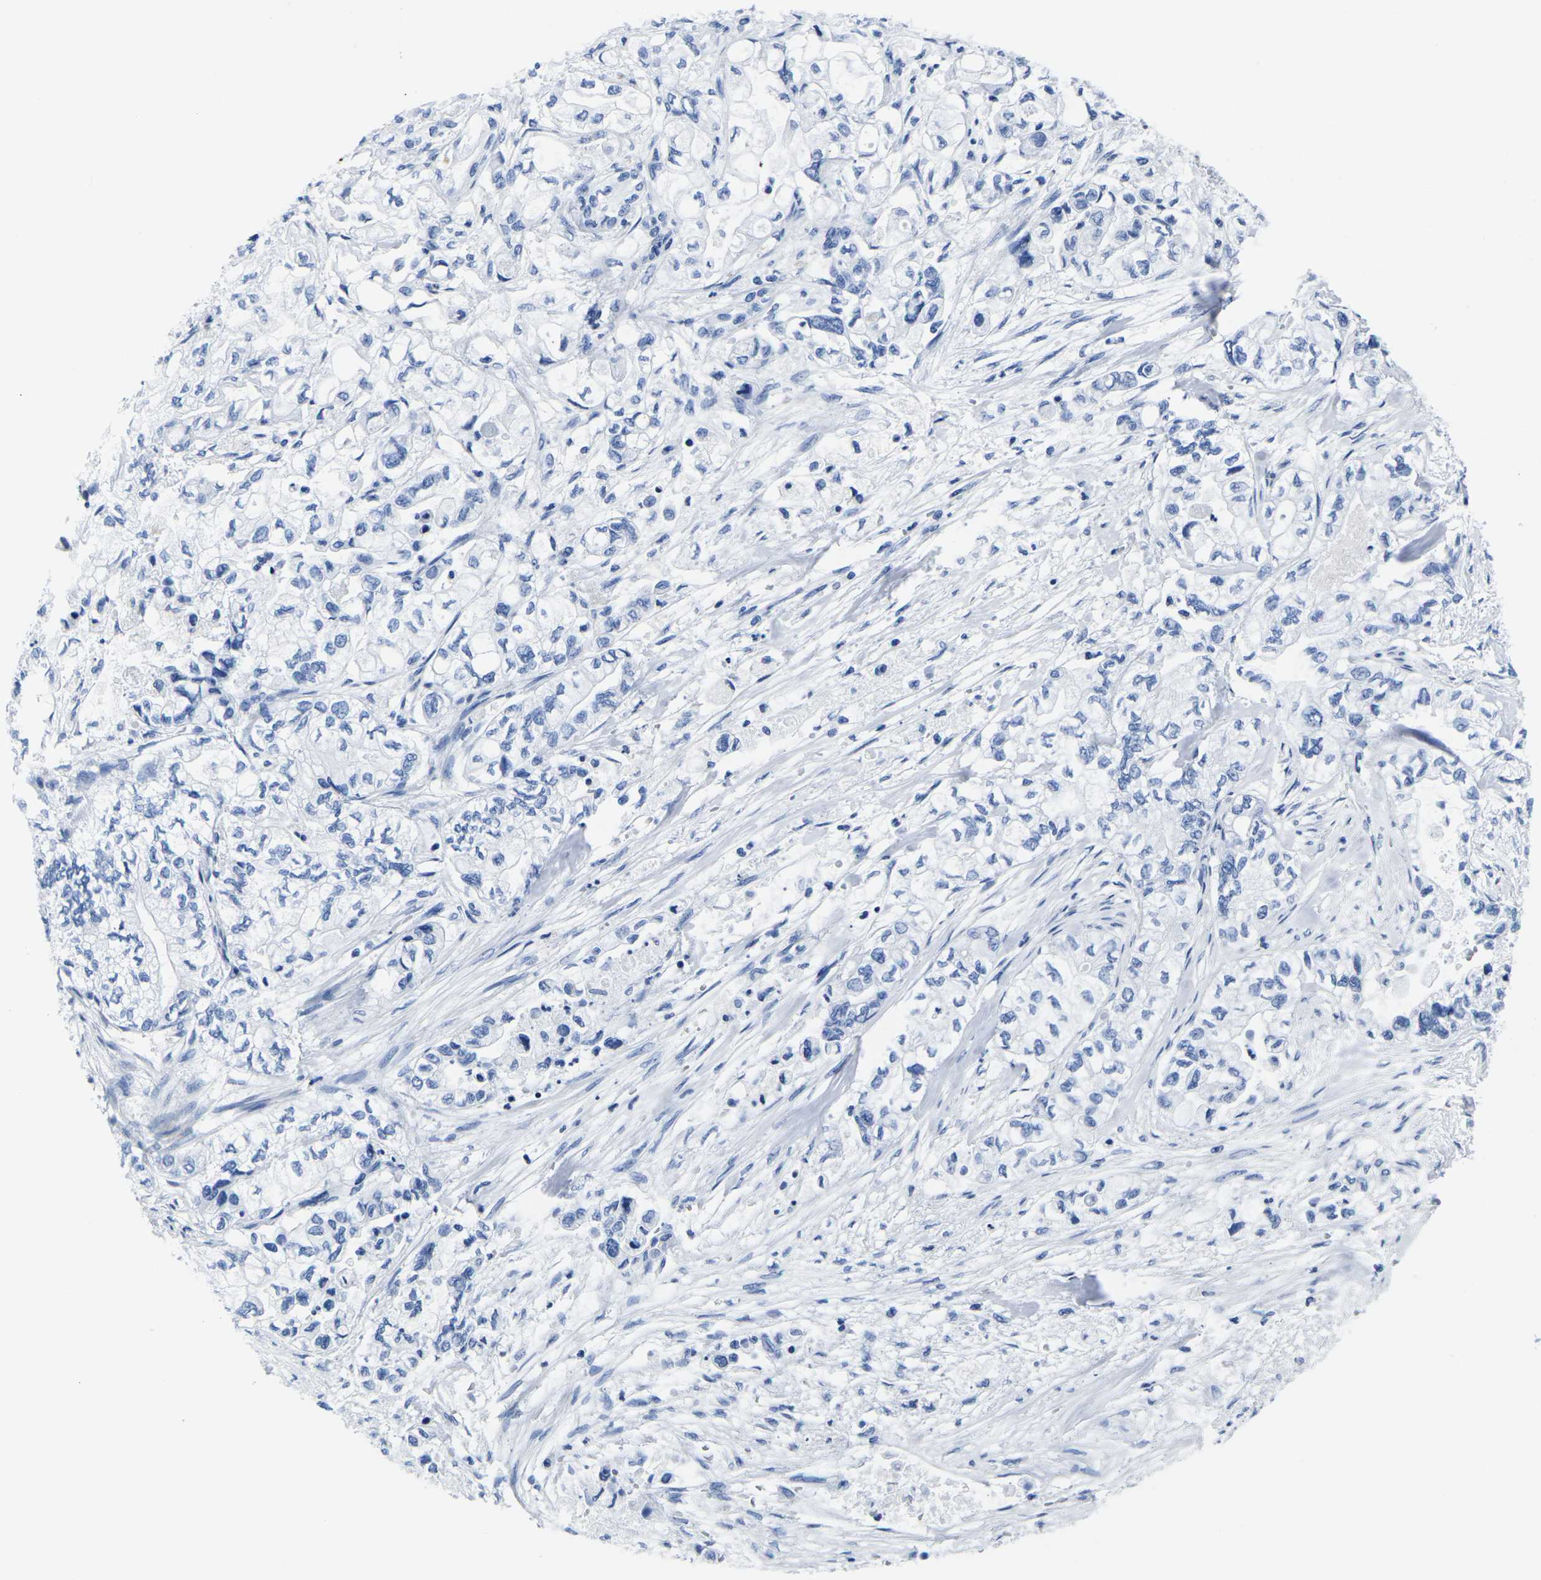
{"staining": {"intensity": "negative", "quantity": "none", "location": "none"}, "tissue": "pancreatic cancer", "cell_type": "Tumor cells", "image_type": "cancer", "snomed": [{"axis": "morphology", "description": "Adenocarcinoma, NOS"}, {"axis": "topography", "description": "Pancreas"}], "caption": "Immunohistochemistry (IHC) histopathology image of neoplastic tissue: human pancreatic adenocarcinoma stained with DAB reveals no significant protein staining in tumor cells.", "gene": "EIF4A1", "patient": {"sex": "male", "age": 79}}